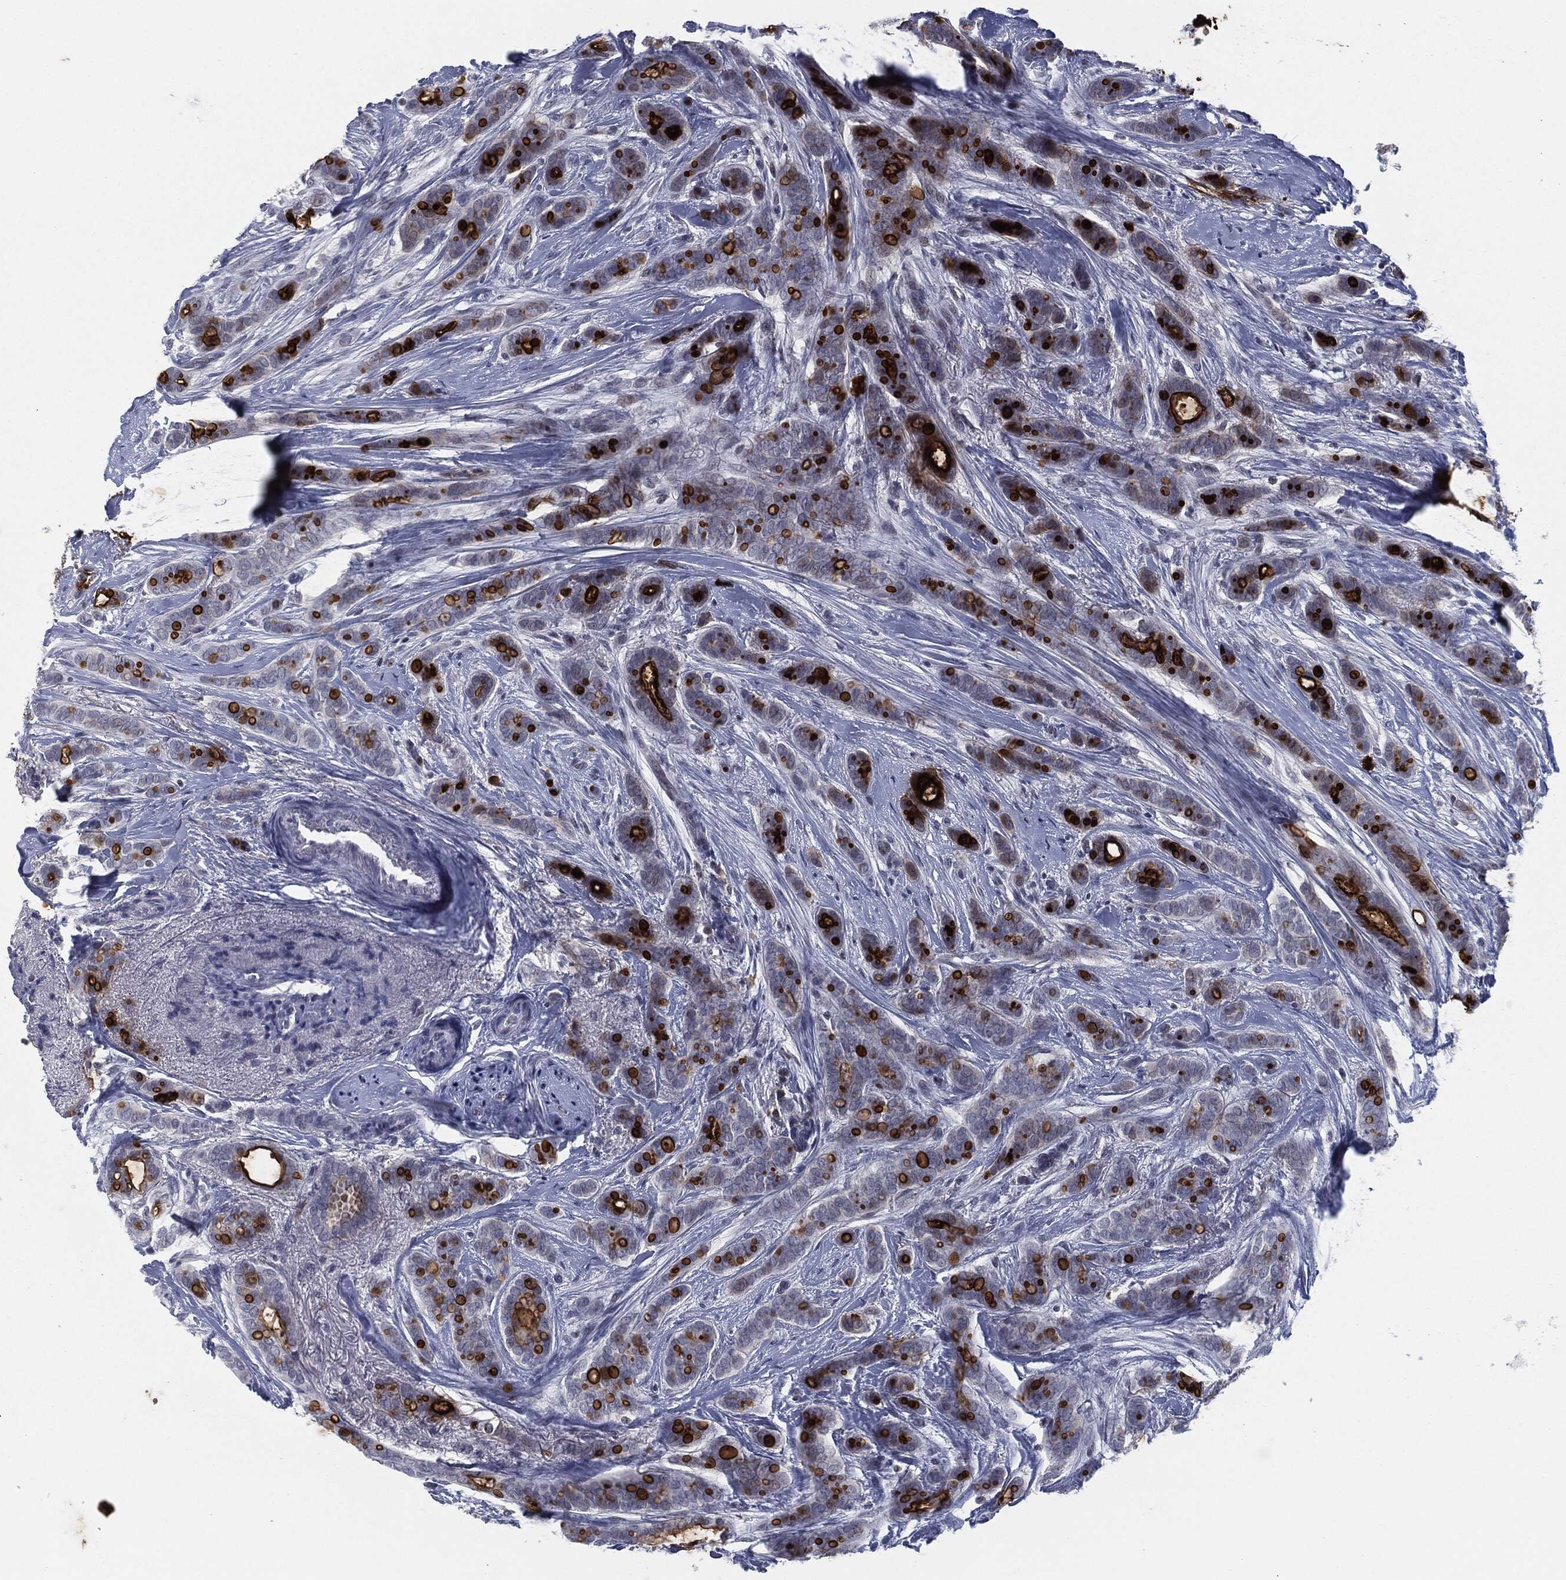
{"staining": {"intensity": "strong", "quantity": "25%-75%", "location": "cytoplasmic/membranous"}, "tissue": "breast cancer", "cell_type": "Tumor cells", "image_type": "cancer", "snomed": [{"axis": "morphology", "description": "Duct carcinoma"}, {"axis": "topography", "description": "Breast"}], "caption": "Strong cytoplasmic/membranous expression is present in approximately 25%-75% of tumor cells in breast invasive ductal carcinoma.", "gene": "PROM1", "patient": {"sex": "female", "age": 51}}